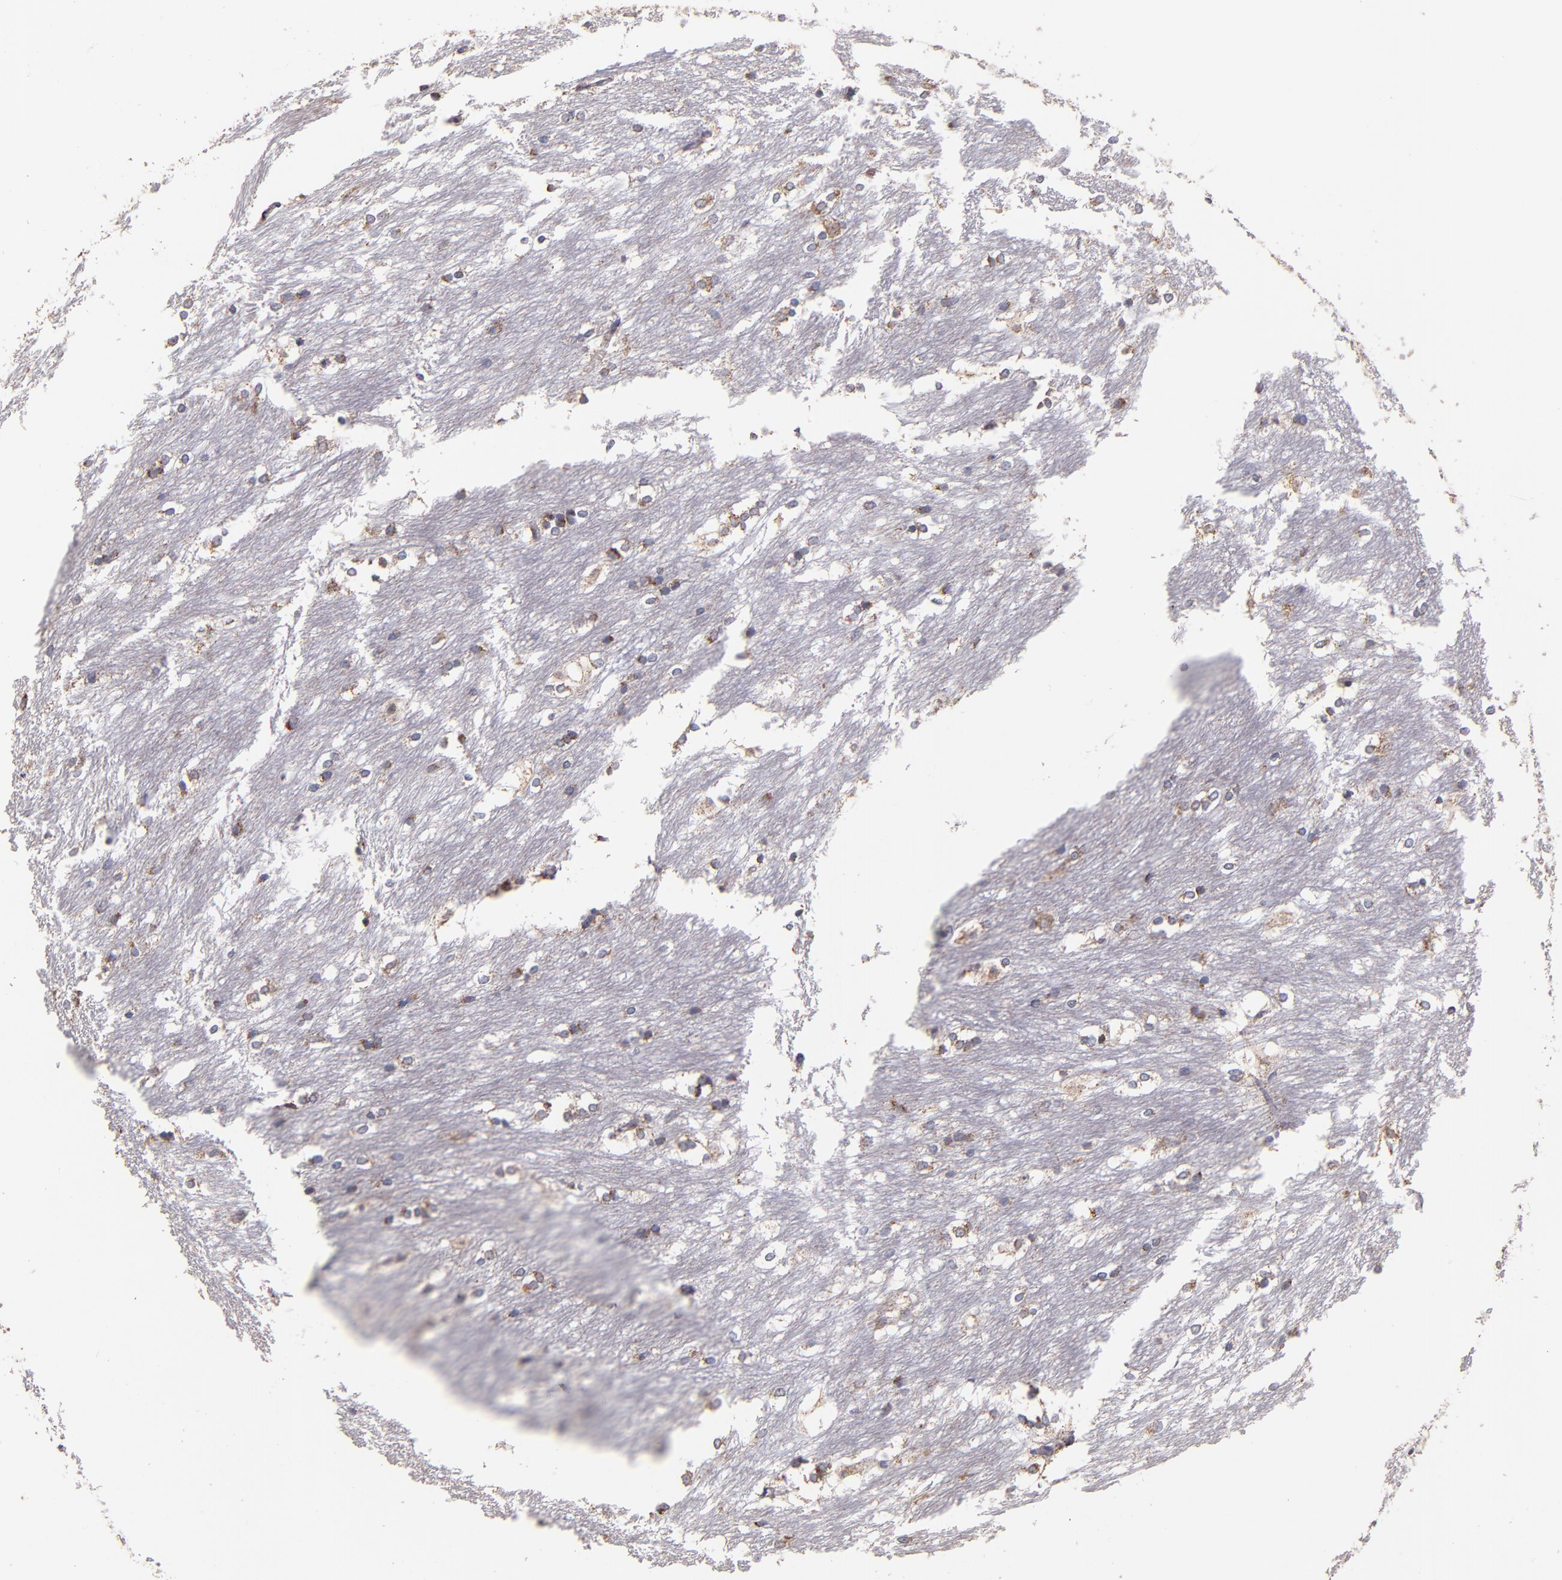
{"staining": {"intensity": "weak", "quantity": "<25%", "location": "cytoplasmic/membranous"}, "tissue": "caudate", "cell_type": "Glial cells", "image_type": "normal", "snomed": [{"axis": "morphology", "description": "Normal tissue, NOS"}, {"axis": "topography", "description": "Lateral ventricle wall"}], "caption": "Histopathology image shows no significant protein positivity in glial cells of unremarkable caudate.", "gene": "DIABLO", "patient": {"sex": "female", "age": 19}}